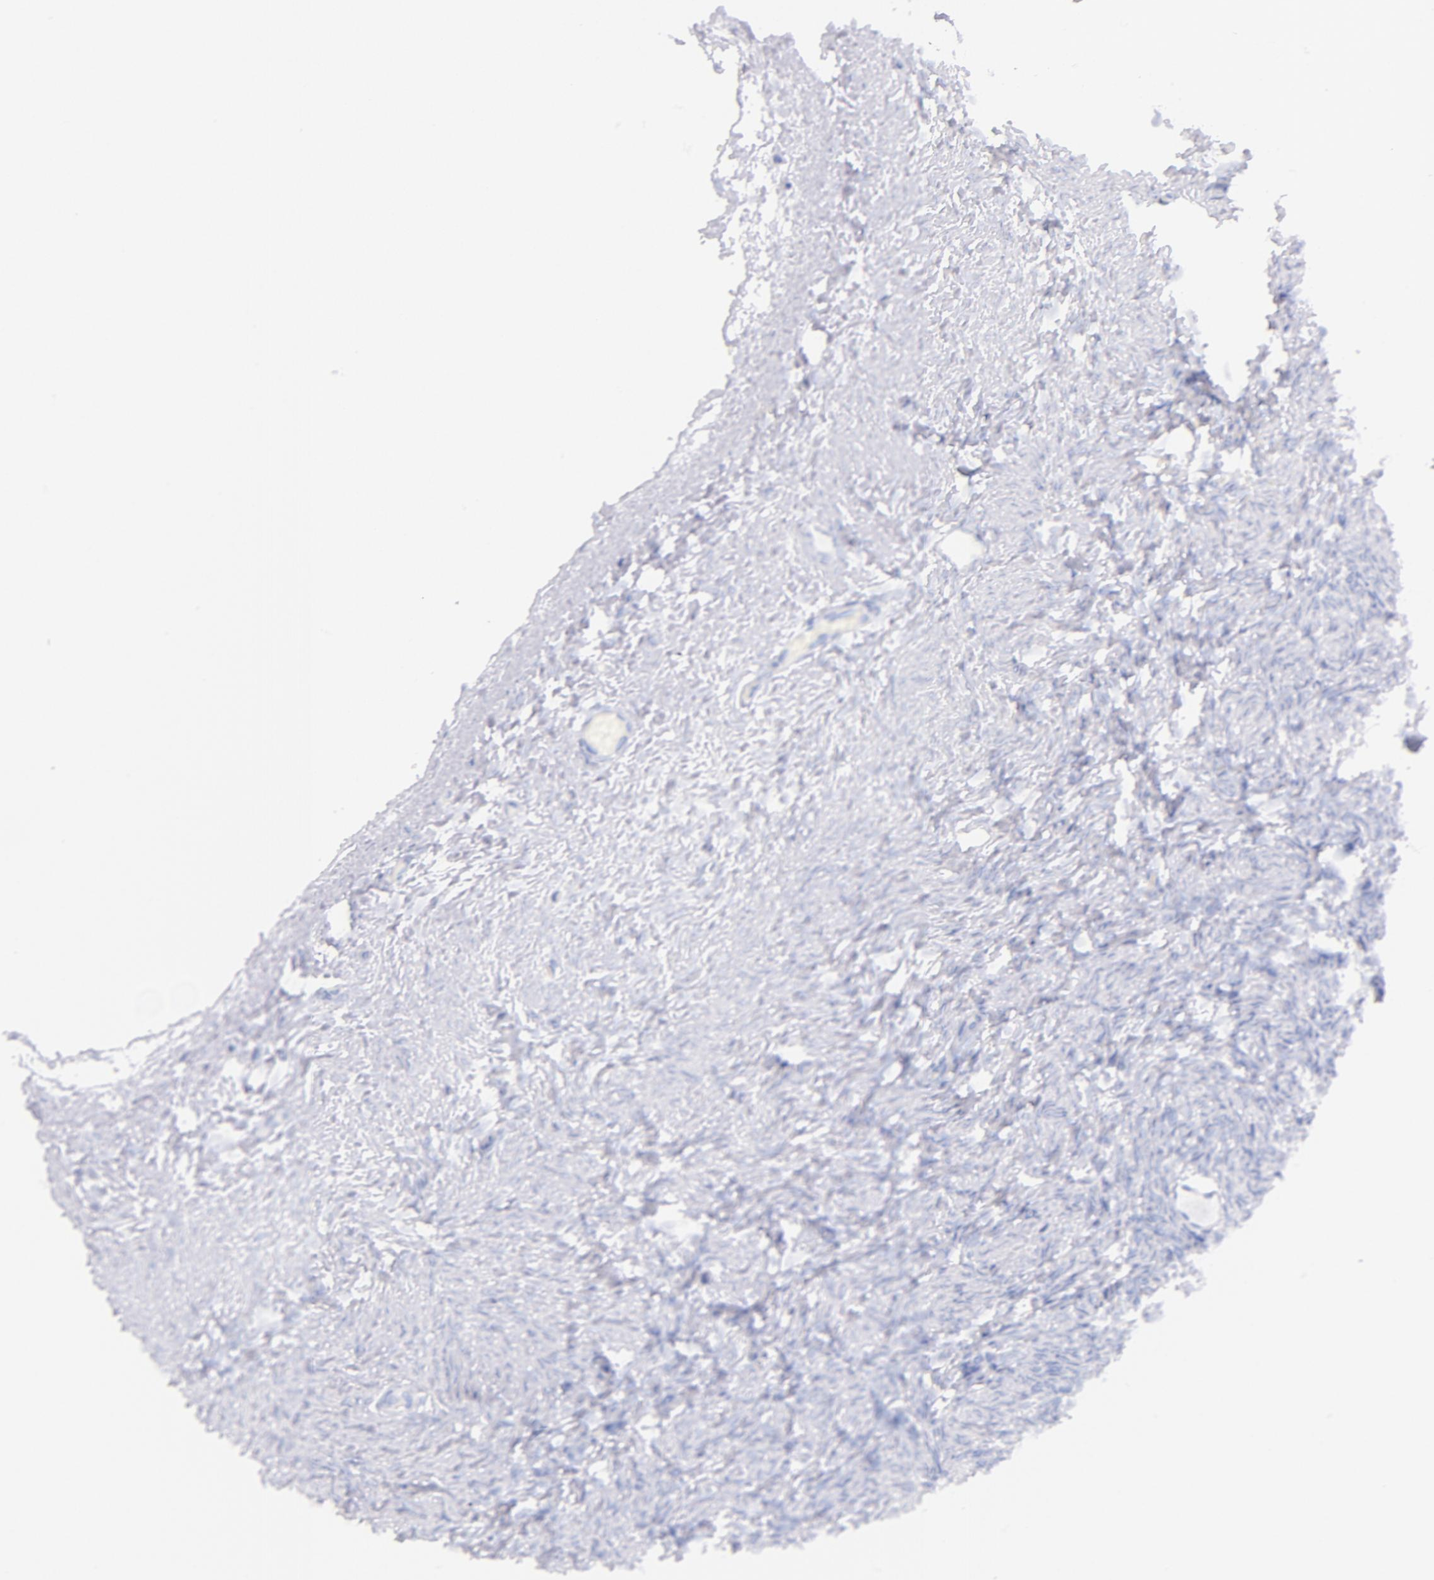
{"staining": {"intensity": "negative", "quantity": "none", "location": "none"}, "tissue": "ovary", "cell_type": "Ovarian stroma cells", "image_type": "normal", "snomed": [{"axis": "morphology", "description": "Normal tissue, NOS"}, {"axis": "topography", "description": "Ovary"}], "caption": "Ovarian stroma cells show no significant protein staining in normal ovary. Nuclei are stained in blue.", "gene": "CD44", "patient": {"sex": "female", "age": 32}}